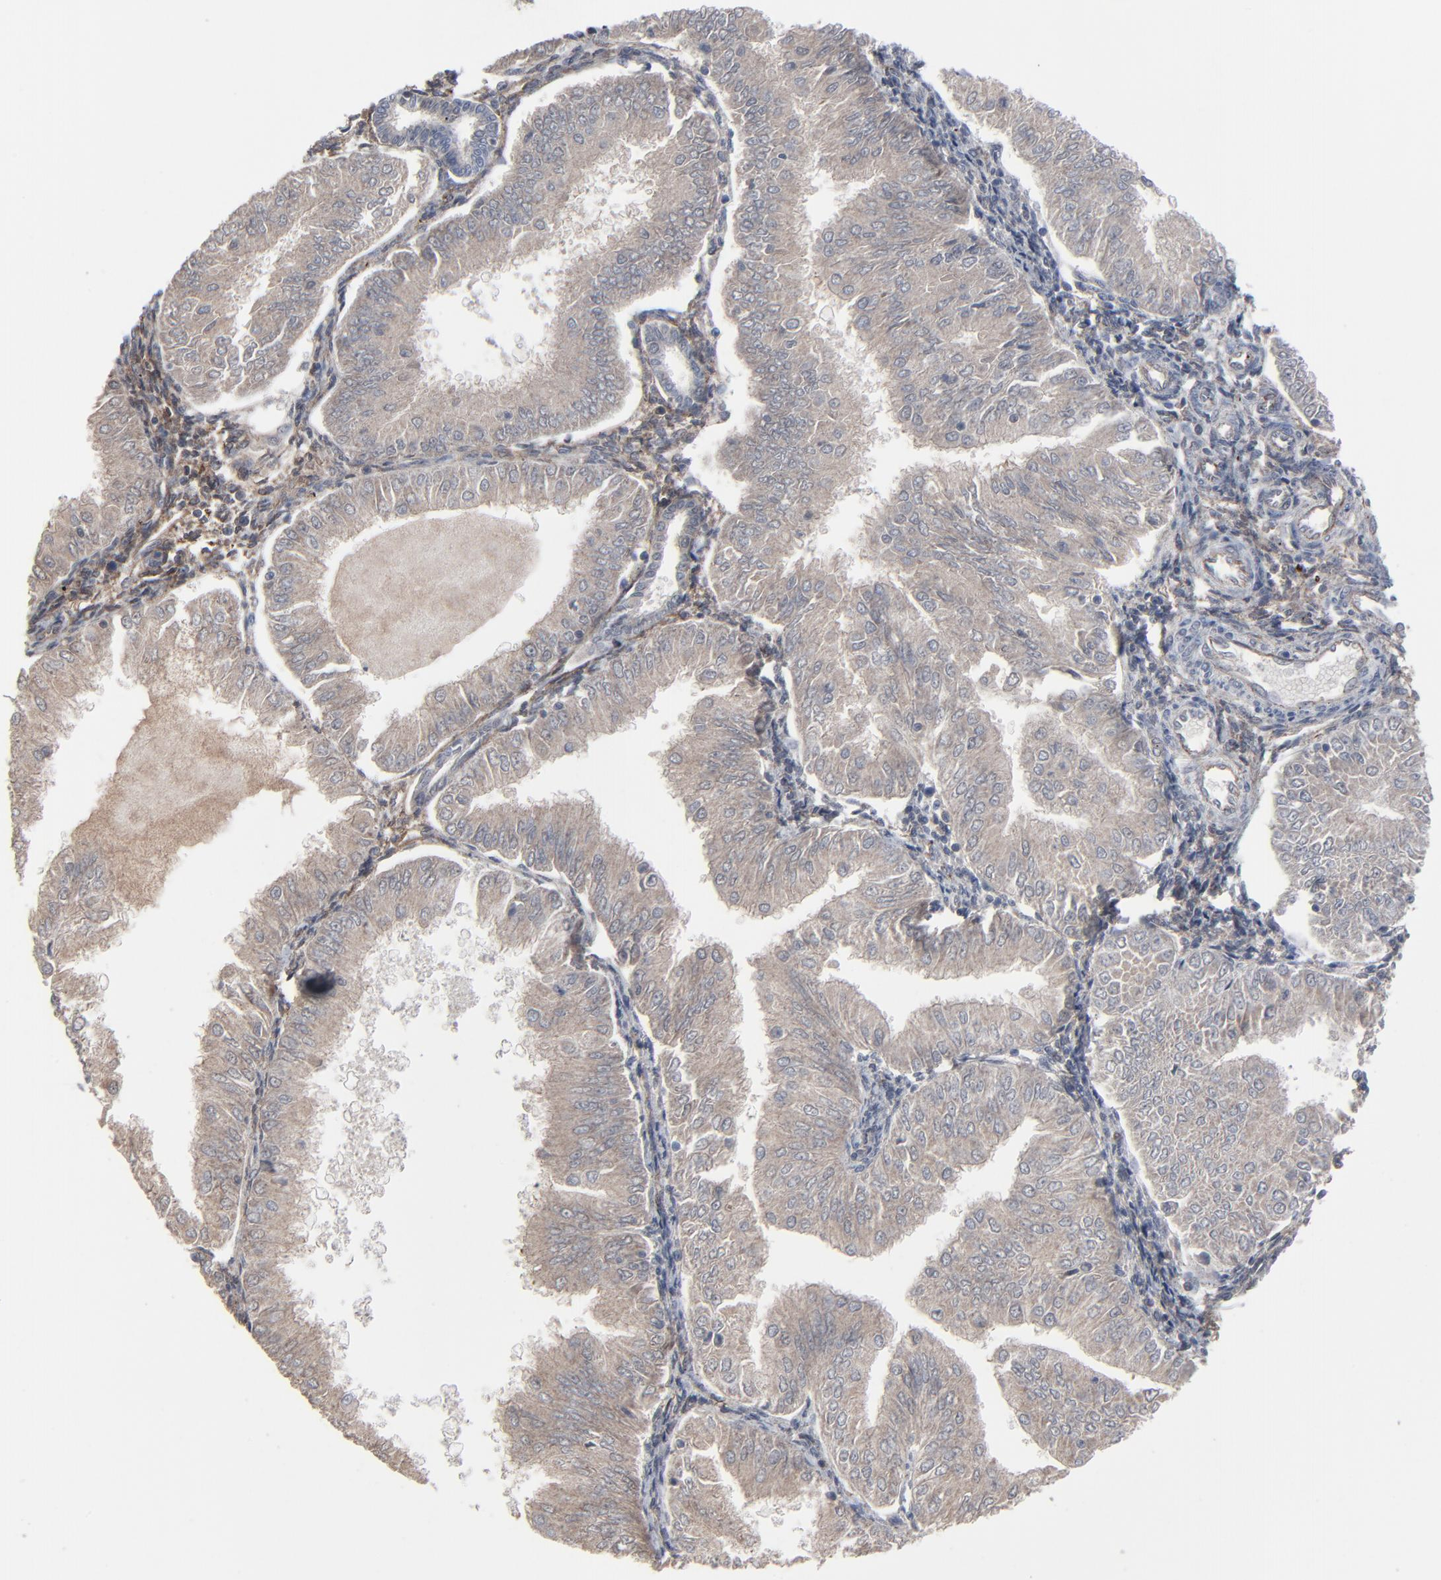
{"staining": {"intensity": "weak", "quantity": ">75%", "location": "cytoplasmic/membranous"}, "tissue": "endometrial cancer", "cell_type": "Tumor cells", "image_type": "cancer", "snomed": [{"axis": "morphology", "description": "Adenocarcinoma, NOS"}, {"axis": "topography", "description": "Endometrium"}], "caption": "Protein analysis of endometrial adenocarcinoma tissue displays weak cytoplasmic/membranous positivity in about >75% of tumor cells.", "gene": "JAM3", "patient": {"sex": "female", "age": 53}}